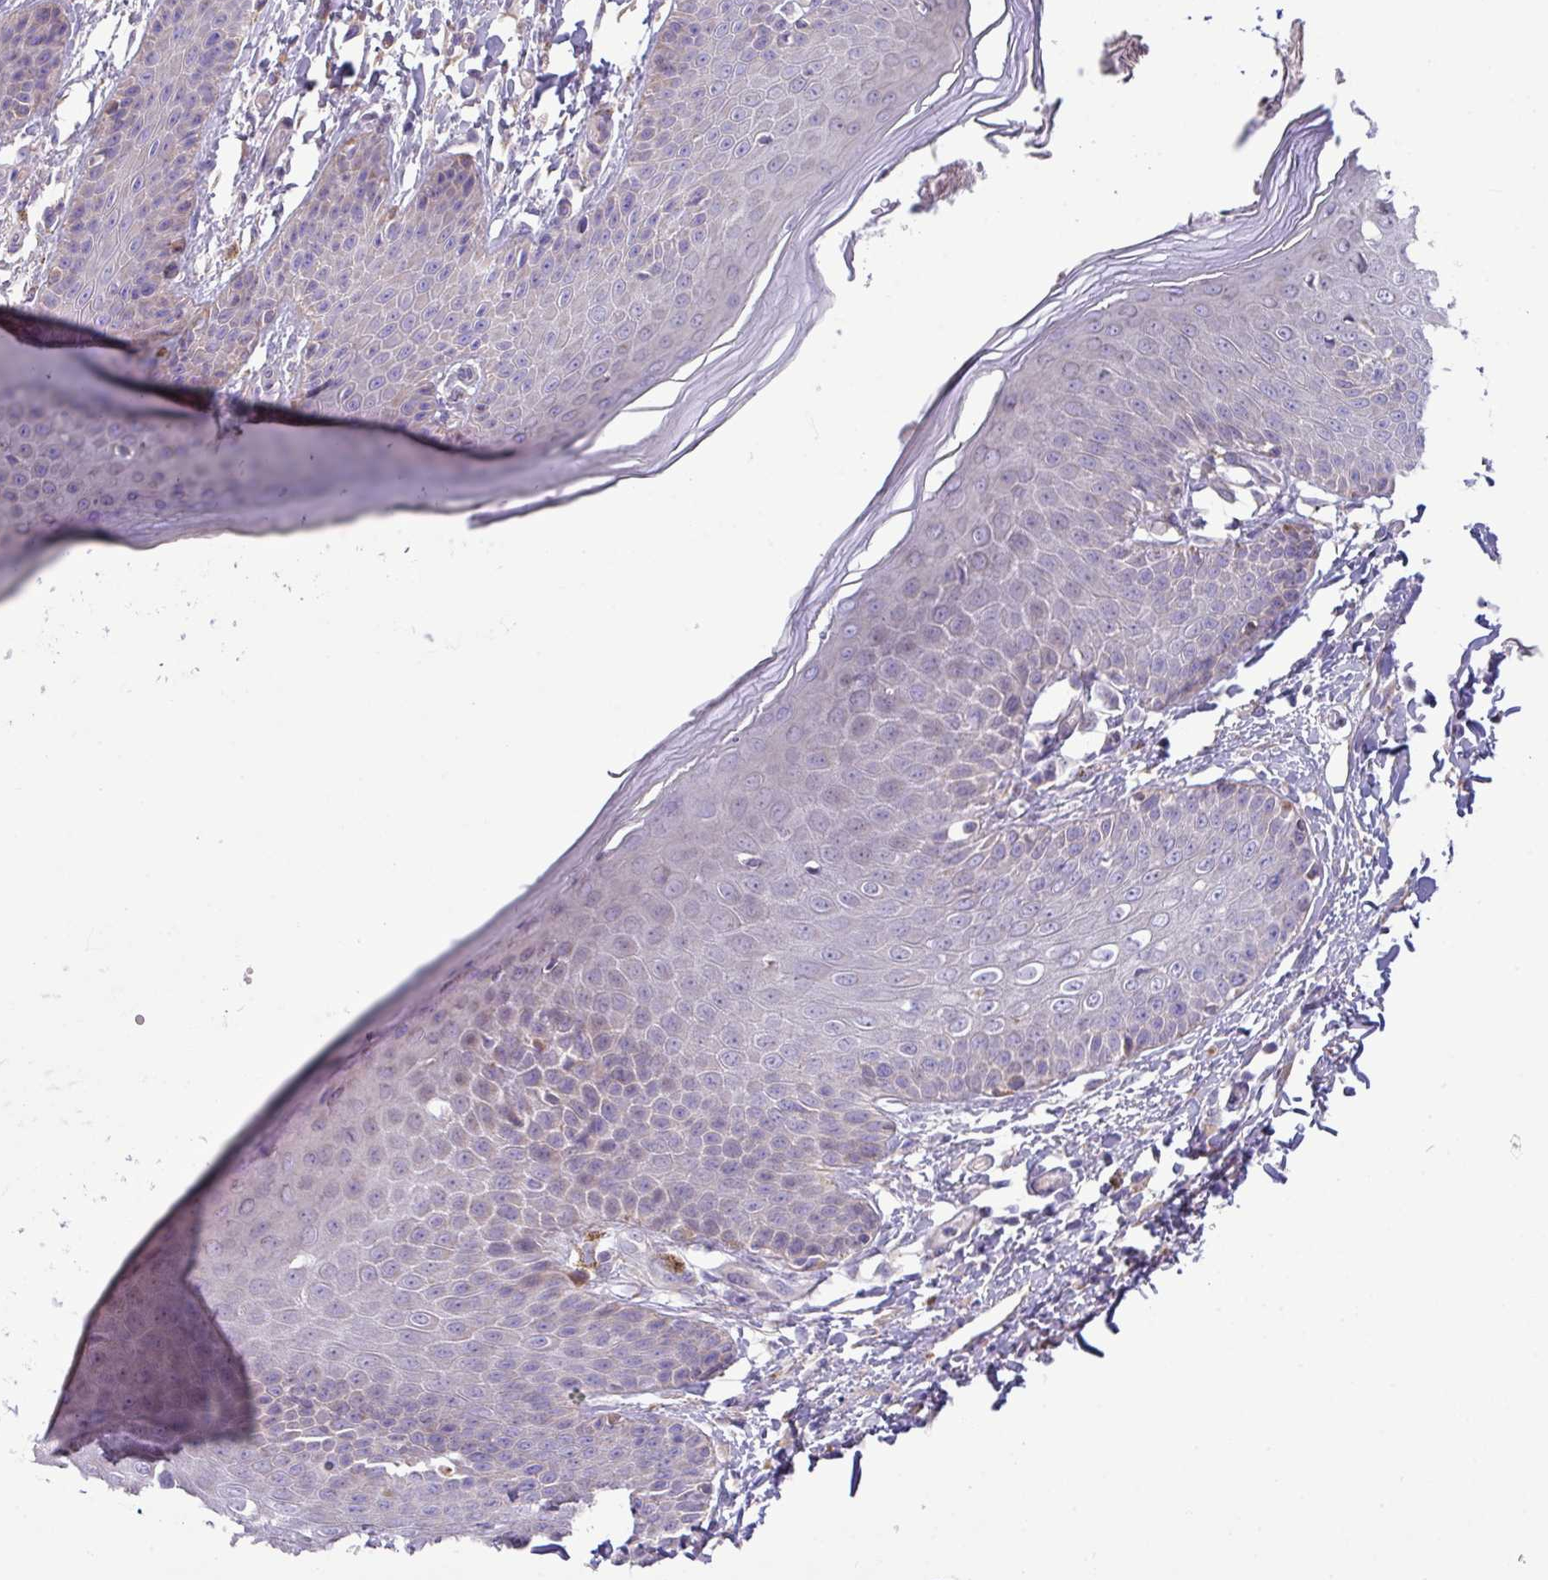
{"staining": {"intensity": "negative", "quantity": "none", "location": "none"}, "tissue": "skin", "cell_type": "Epidermal cells", "image_type": "normal", "snomed": [{"axis": "morphology", "description": "Normal tissue, NOS"}, {"axis": "topography", "description": "Peripheral nerve tissue"}], "caption": "This histopathology image is of unremarkable skin stained with immunohistochemistry (IHC) to label a protein in brown with the nuclei are counter-stained blue. There is no staining in epidermal cells.", "gene": "IRGC", "patient": {"sex": "male", "age": 51}}